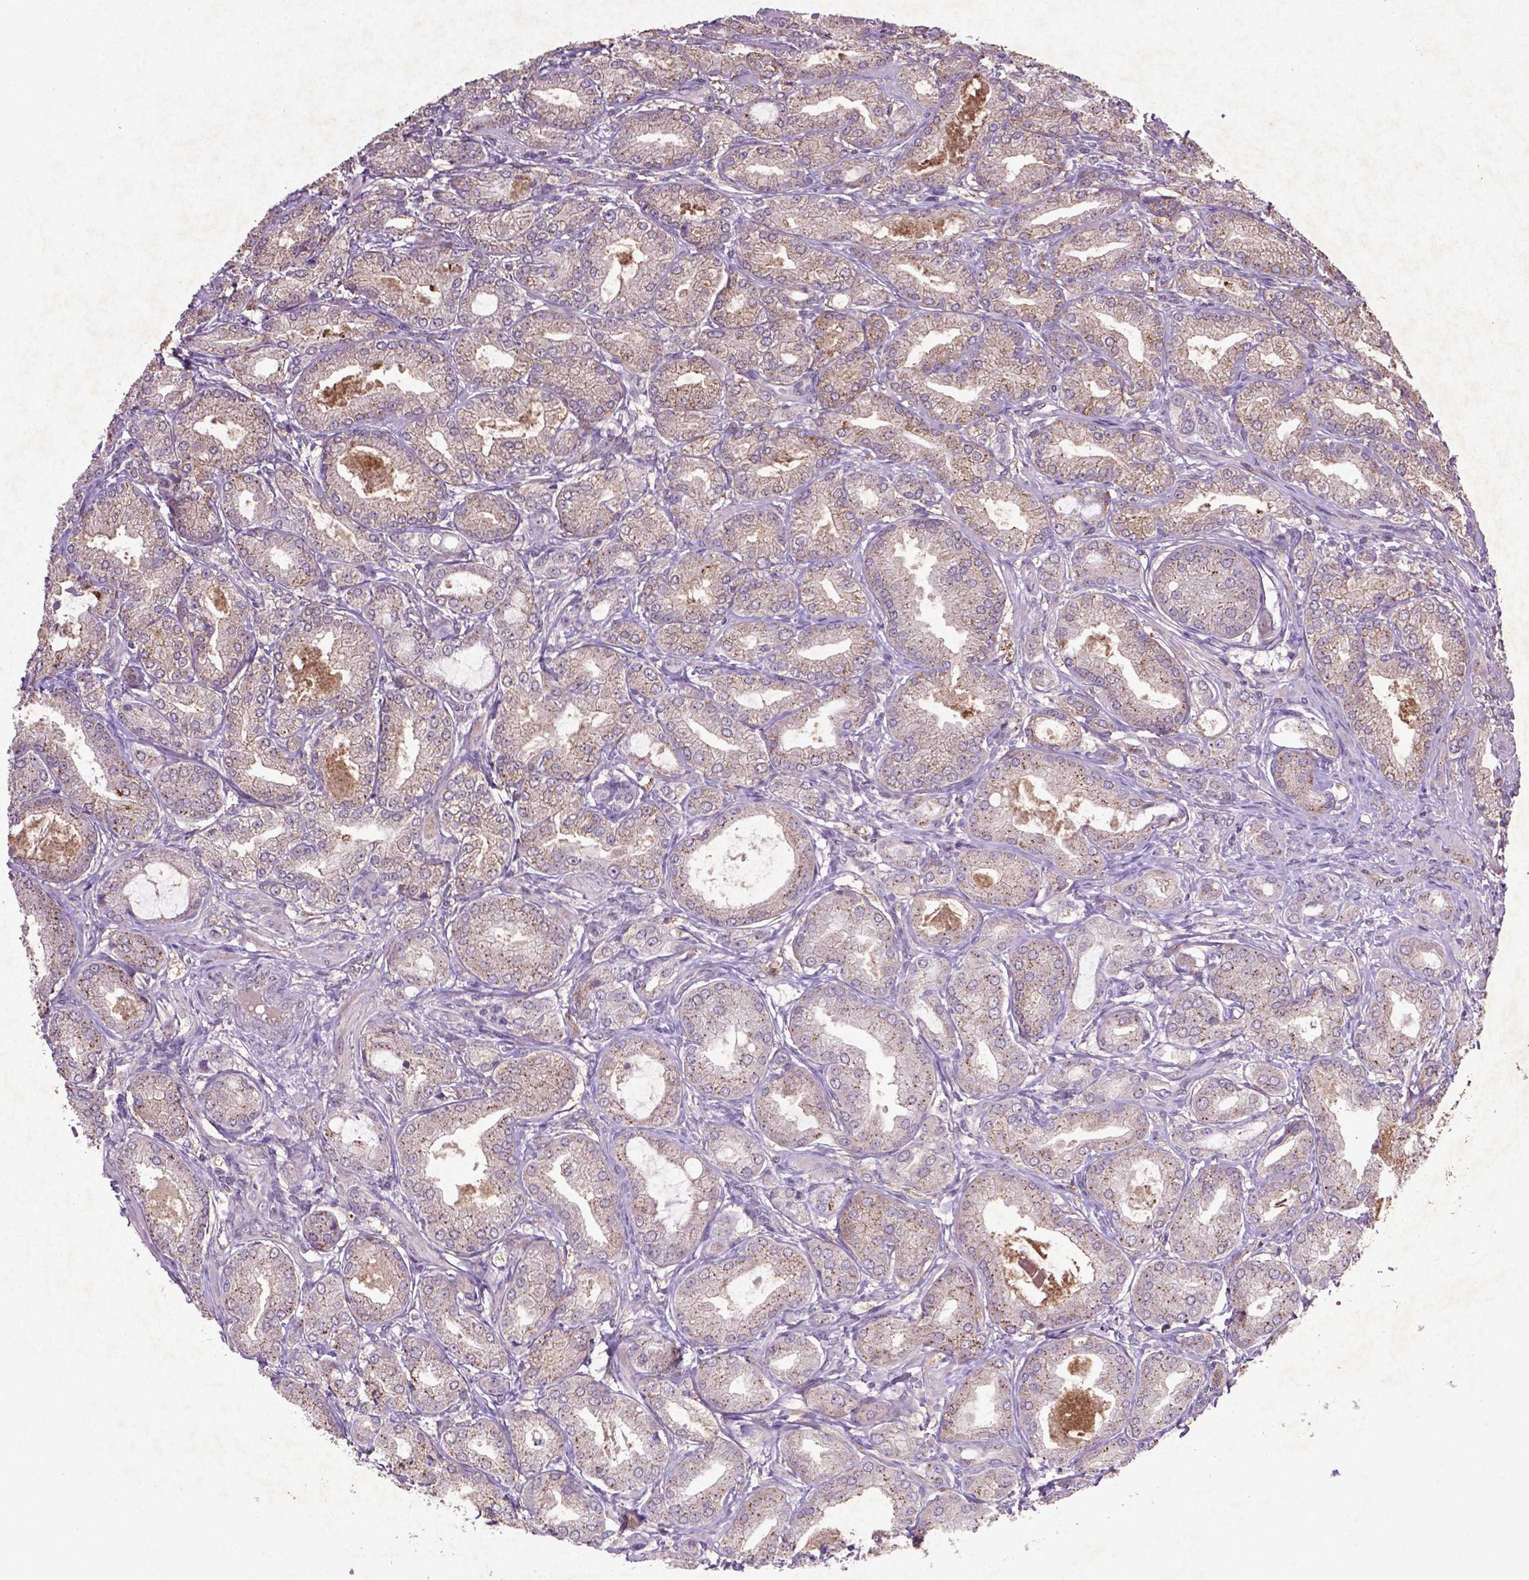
{"staining": {"intensity": "weak", "quantity": "25%-75%", "location": "cytoplasmic/membranous"}, "tissue": "prostate cancer", "cell_type": "Tumor cells", "image_type": "cancer", "snomed": [{"axis": "morphology", "description": "Adenocarcinoma, NOS"}, {"axis": "topography", "description": "Prostate and seminal vesicle, NOS"}, {"axis": "topography", "description": "Prostate"}], "caption": "Protein expression analysis of prostate cancer reveals weak cytoplasmic/membranous positivity in approximately 25%-75% of tumor cells.", "gene": "MTOR", "patient": {"sex": "male", "age": 77}}